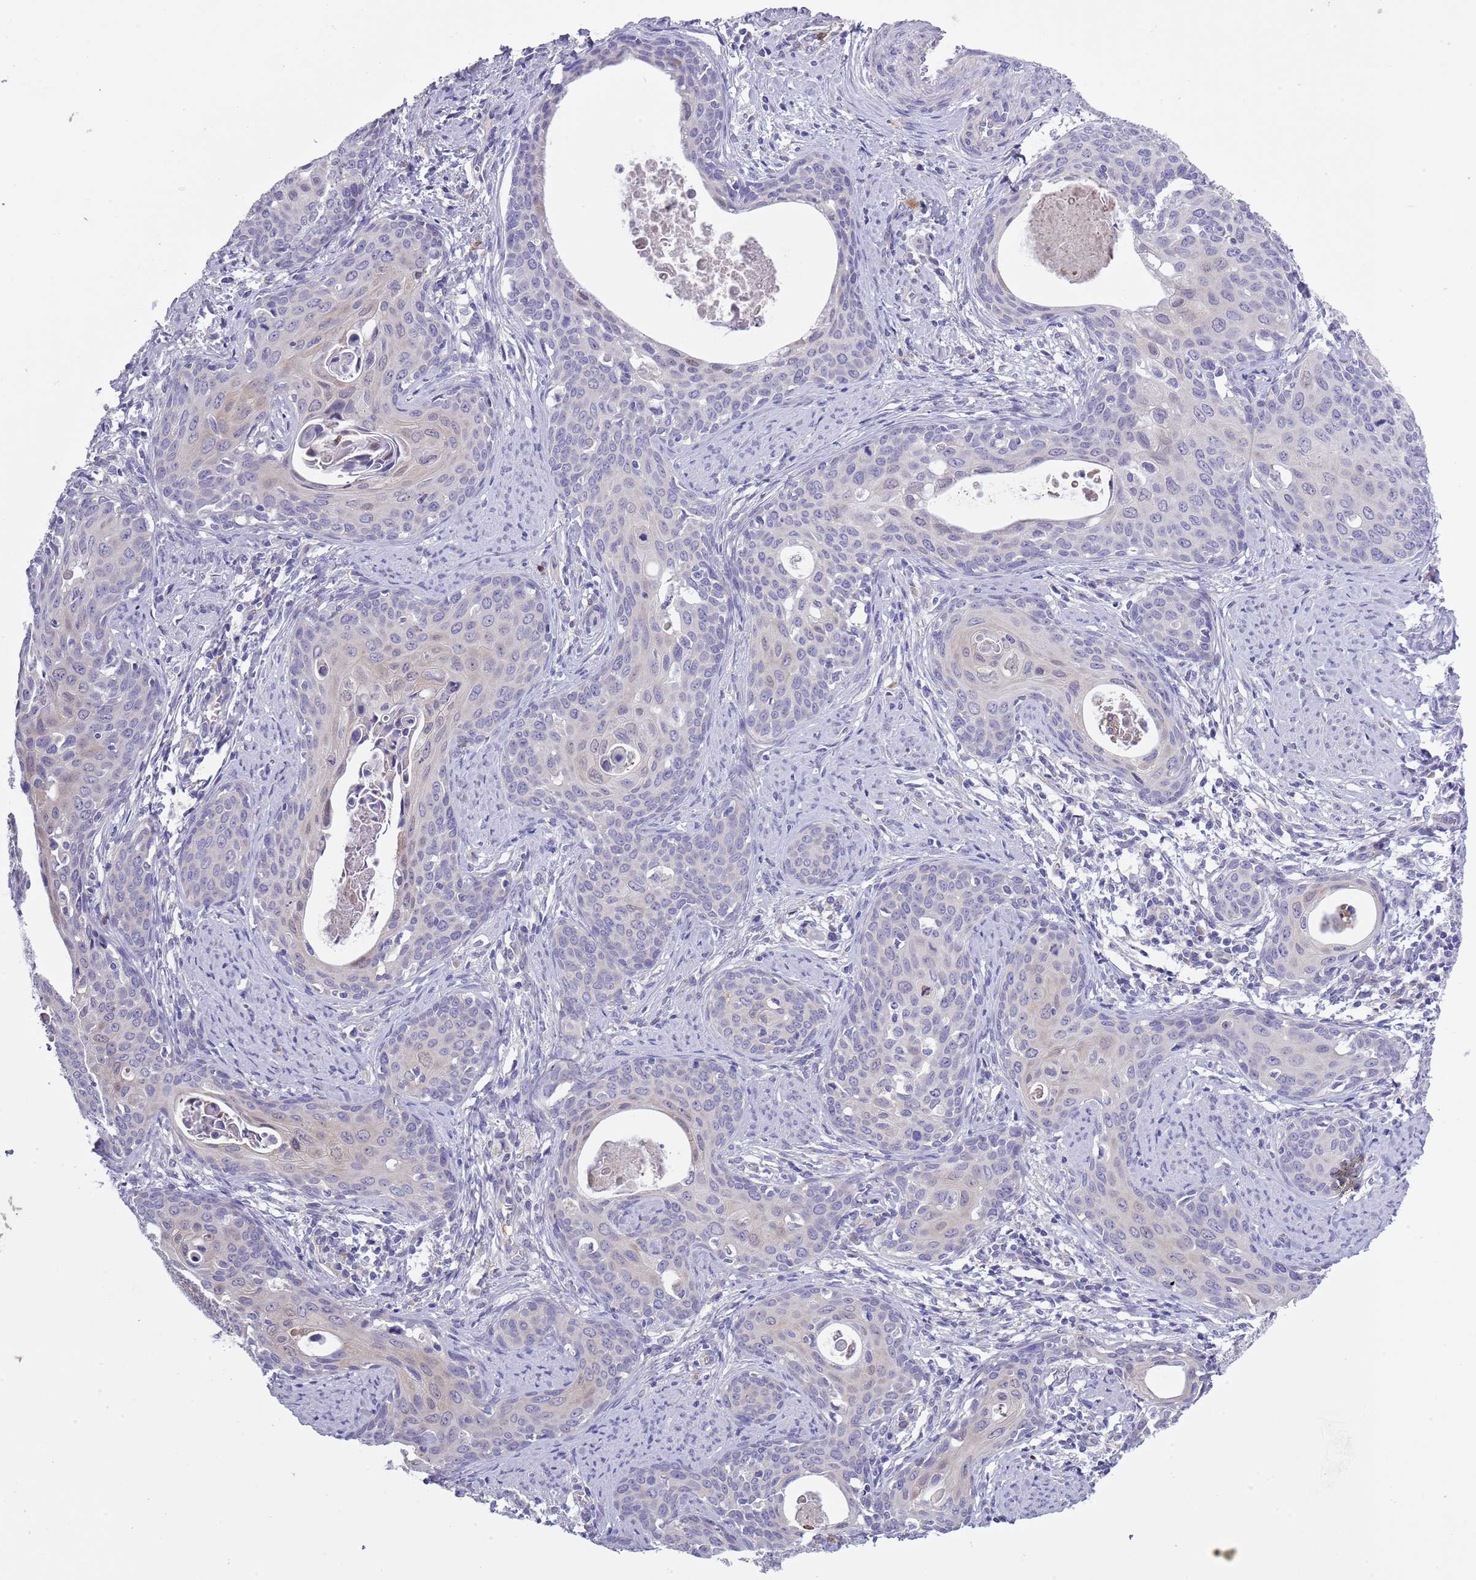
{"staining": {"intensity": "negative", "quantity": "none", "location": "none"}, "tissue": "cervical cancer", "cell_type": "Tumor cells", "image_type": "cancer", "snomed": [{"axis": "morphology", "description": "Squamous cell carcinoma, NOS"}, {"axis": "topography", "description": "Cervix"}], "caption": "DAB immunohistochemical staining of human squamous cell carcinoma (cervical) displays no significant positivity in tumor cells. Nuclei are stained in blue.", "gene": "ZFP2", "patient": {"sex": "female", "age": 46}}